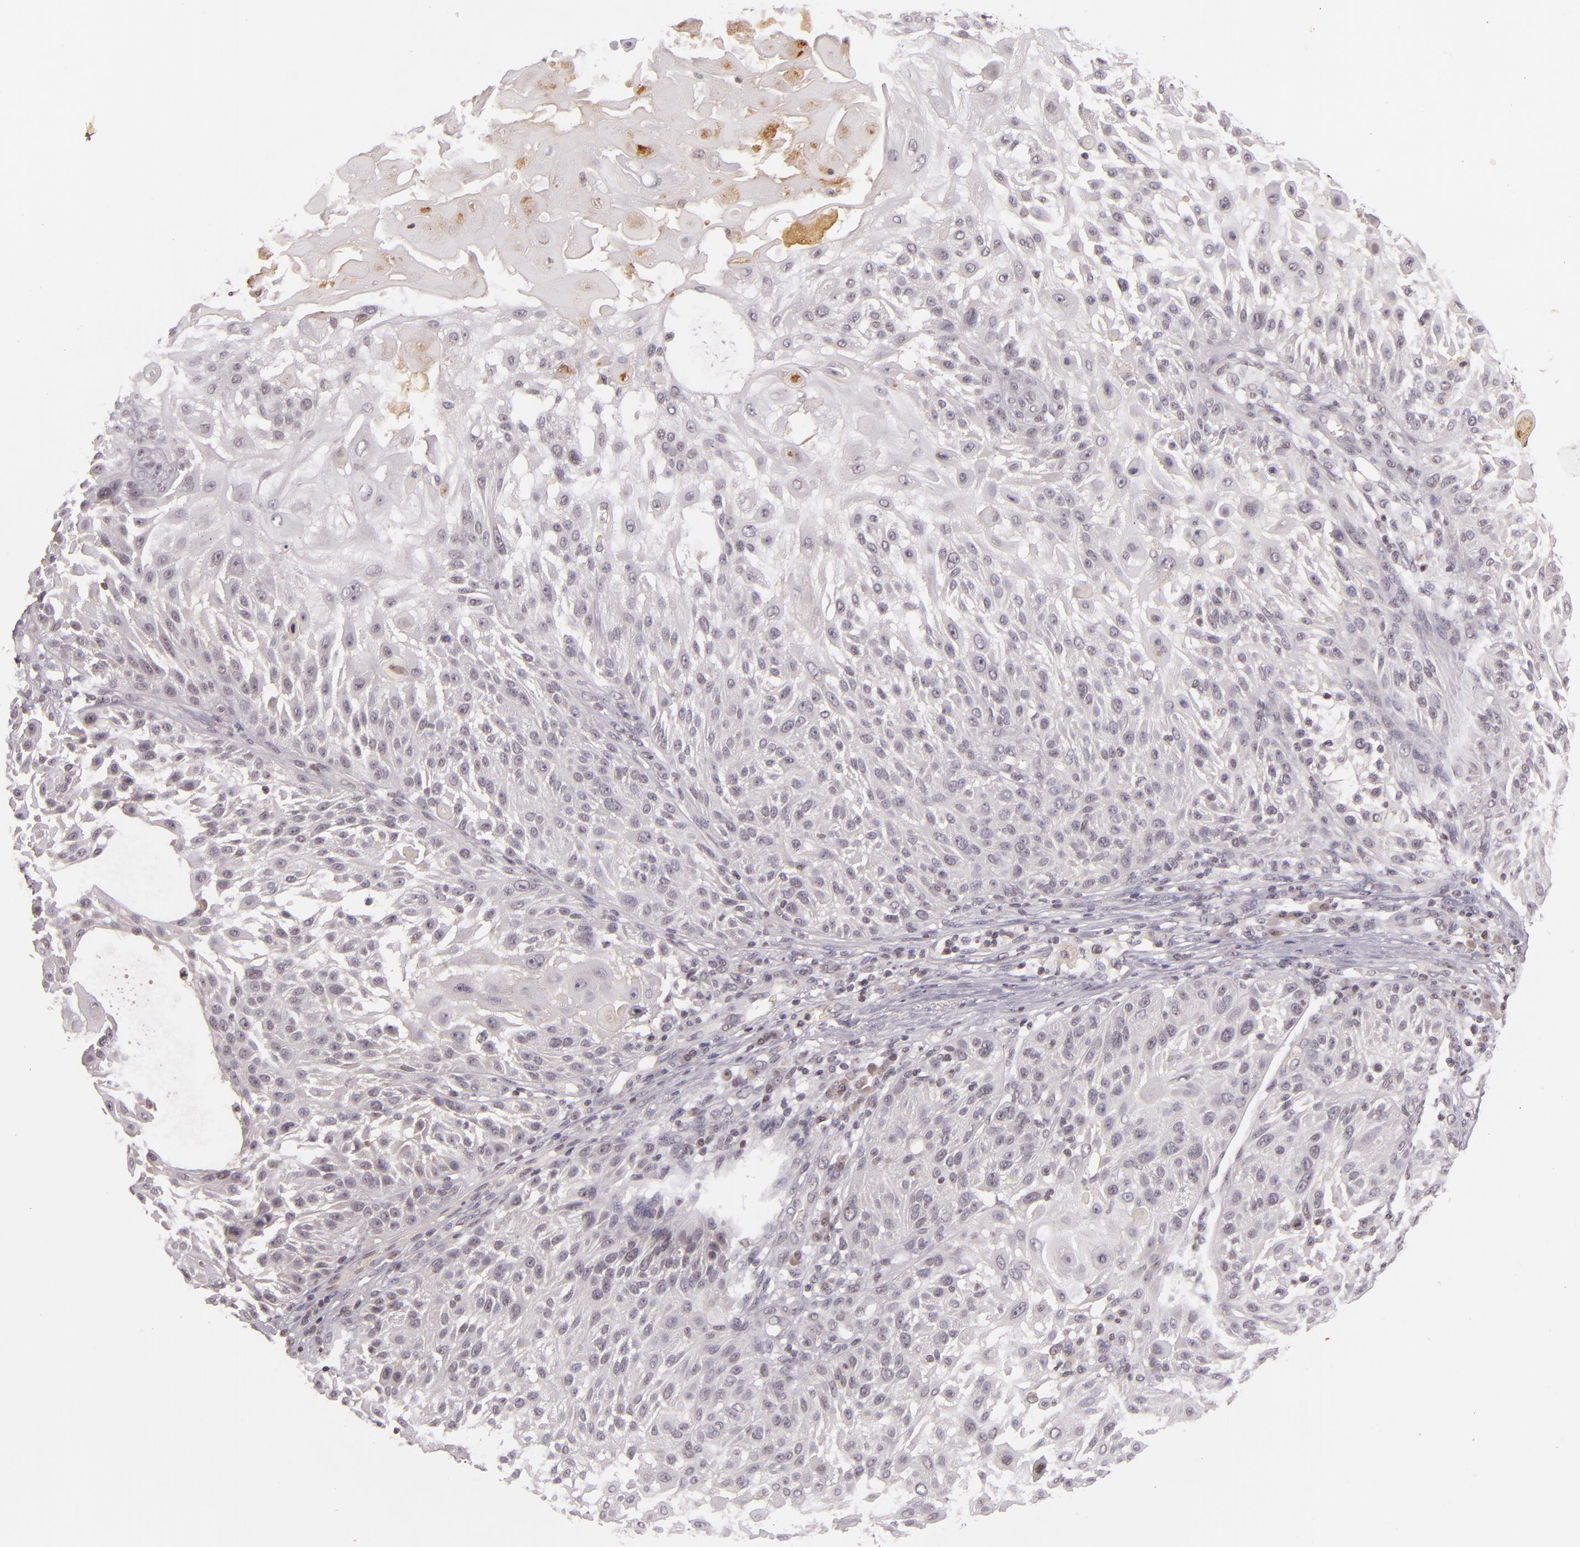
{"staining": {"intensity": "negative", "quantity": "none", "location": "none"}, "tissue": "skin cancer", "cell_type": "Tumor cells", "image_type": "cancer", "snomed": [{"axis": "morphology", "description": "Squamous cell carcinoma, NOS"}, {"axis": "topography", "description": "Skin"}], "caption": "Protein analysis of skin cancer shows no significant expression in tumor cells.", "gene": "CASP8", "patient": {"sex": "female", "age": 89}}